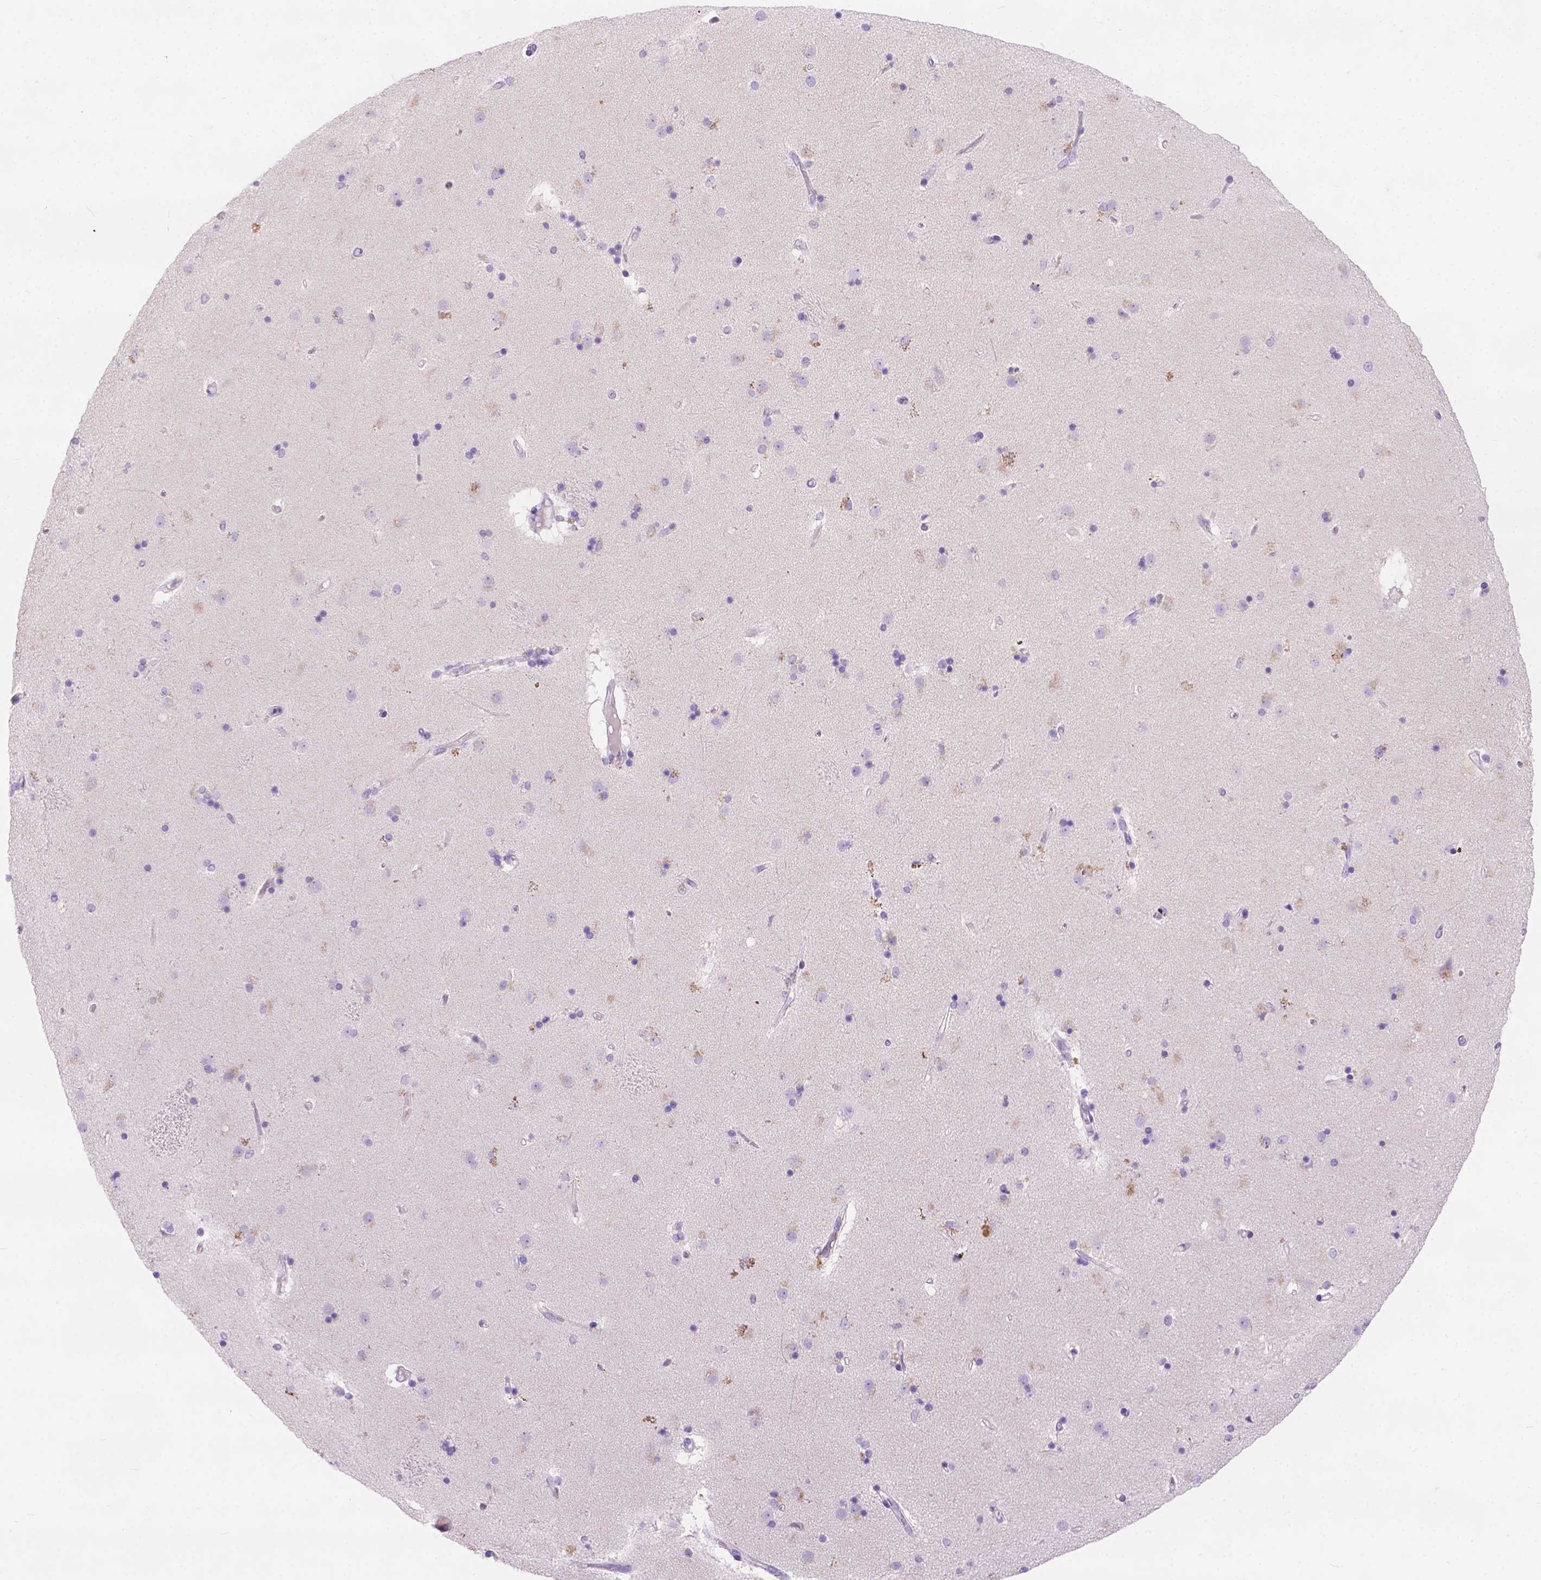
{"staining": {"intensity": "negative", "quantity": "none", "location": "none"}, "tissue": "caudate", "cell_type": "Glial cells", "image_type": "normal", "snomed": [{"axis": "morphology", "description": "Normal tissue, NOS"}, {"axis": "topography", "description": "Lateral ventricle wall"}], "caption": "IHC image of normal caudate: human caudate stained with DAB (3,3'-diaminobenzidine) exhibits no significant protein staining in glial cells. (Brightfield microscopy of DAB IHC at high magnification).", "gene": "ARMS2", "patient": {"sex": "female", "age": 71}}